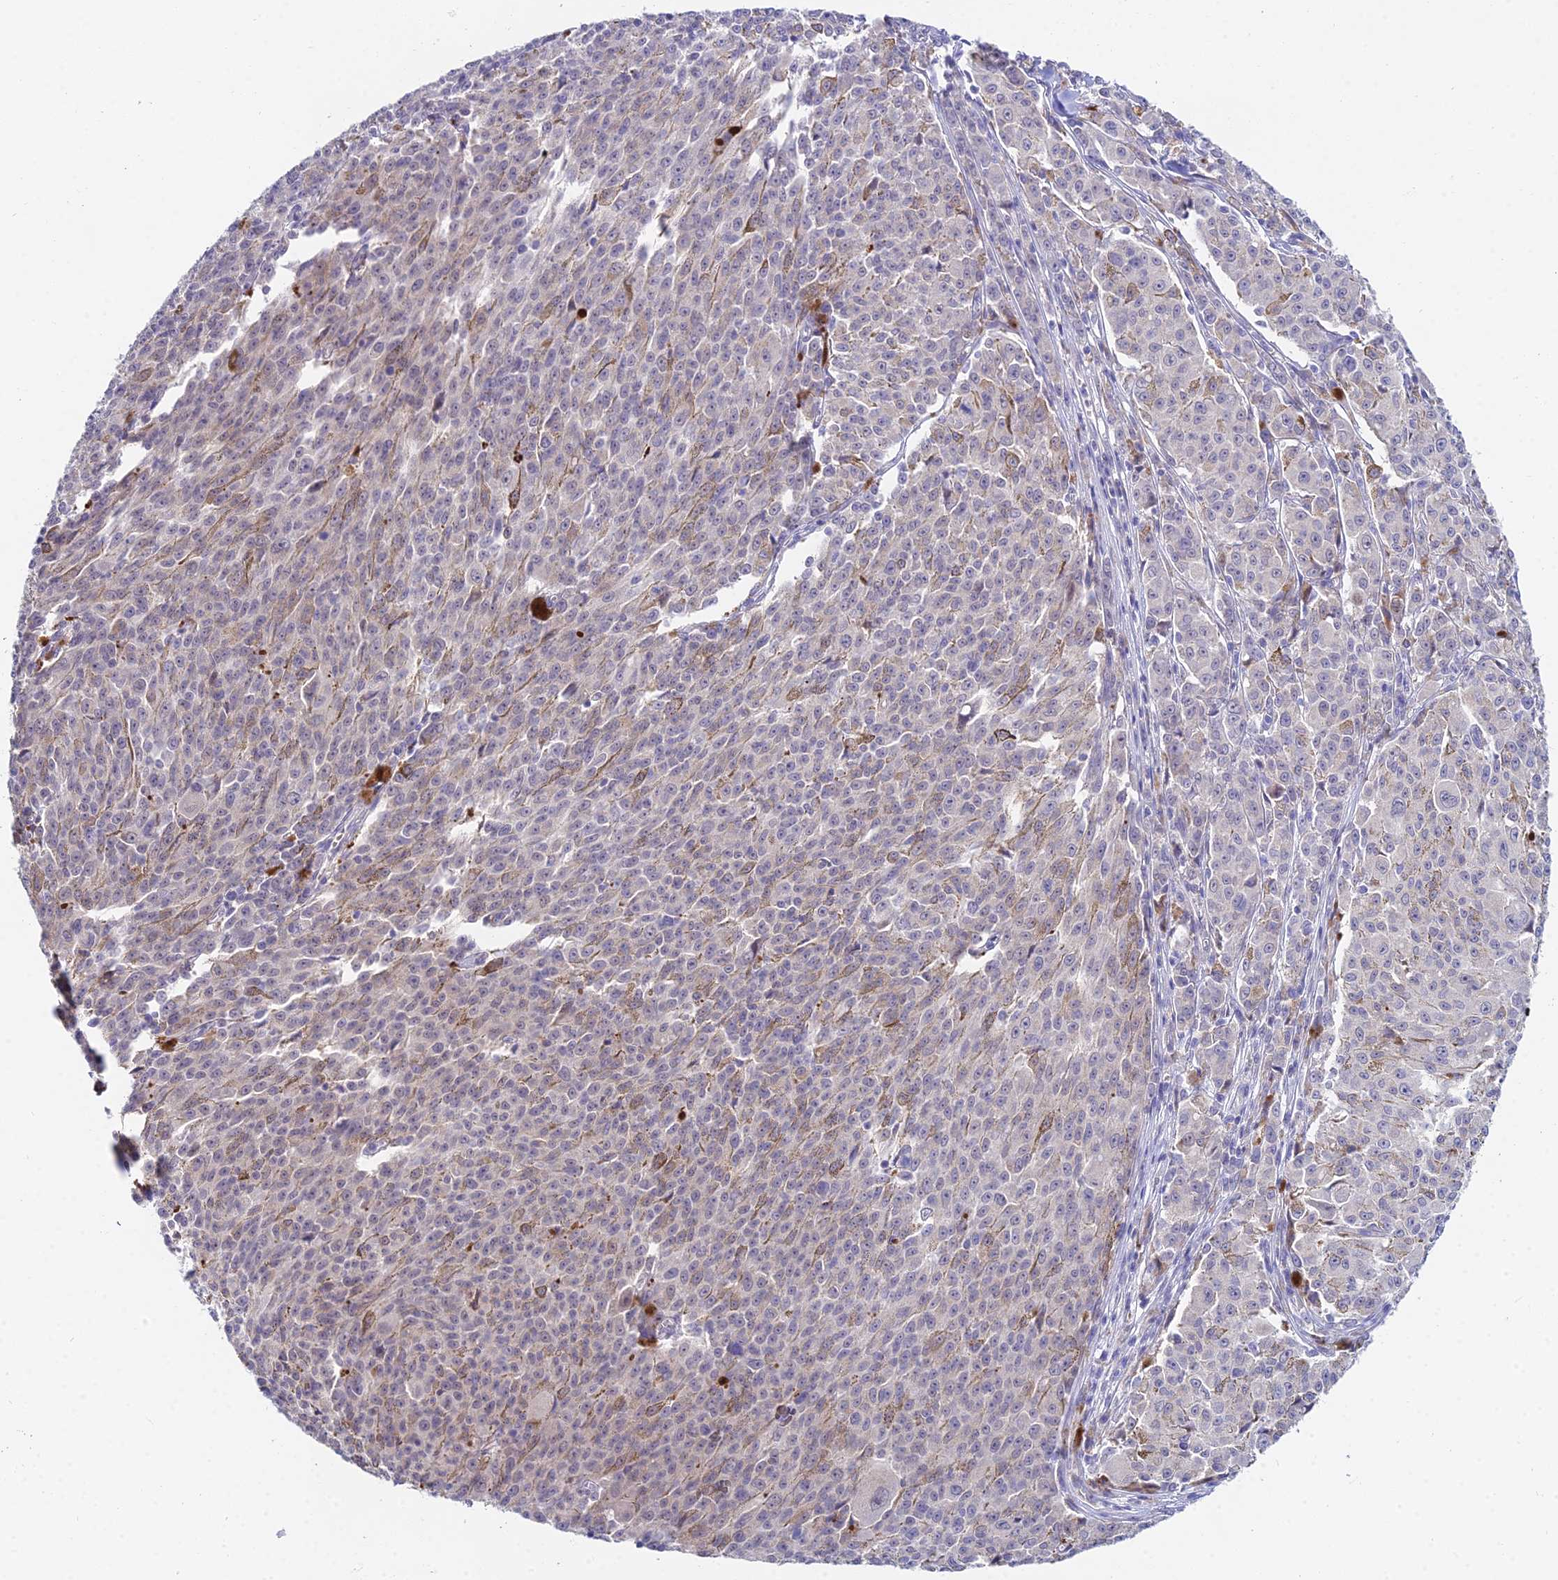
{"staining": {"intensity": "negative", "quantity": "none", "location": "none"}, "tissue": "melanoma", "cell_type": "Tumor cells", "image_type": "cancer", "snomed": [{"axis": "morphology", "description": "Malignant melanoma, NOS"}, {"axis": "topography", "description": "Skin"}], "caption": "A histopathology image of human malignant melanoma is negative for staining in tumor cells.", "gene": "WDR43", "patient": {"sex": "female", "age": 52}}